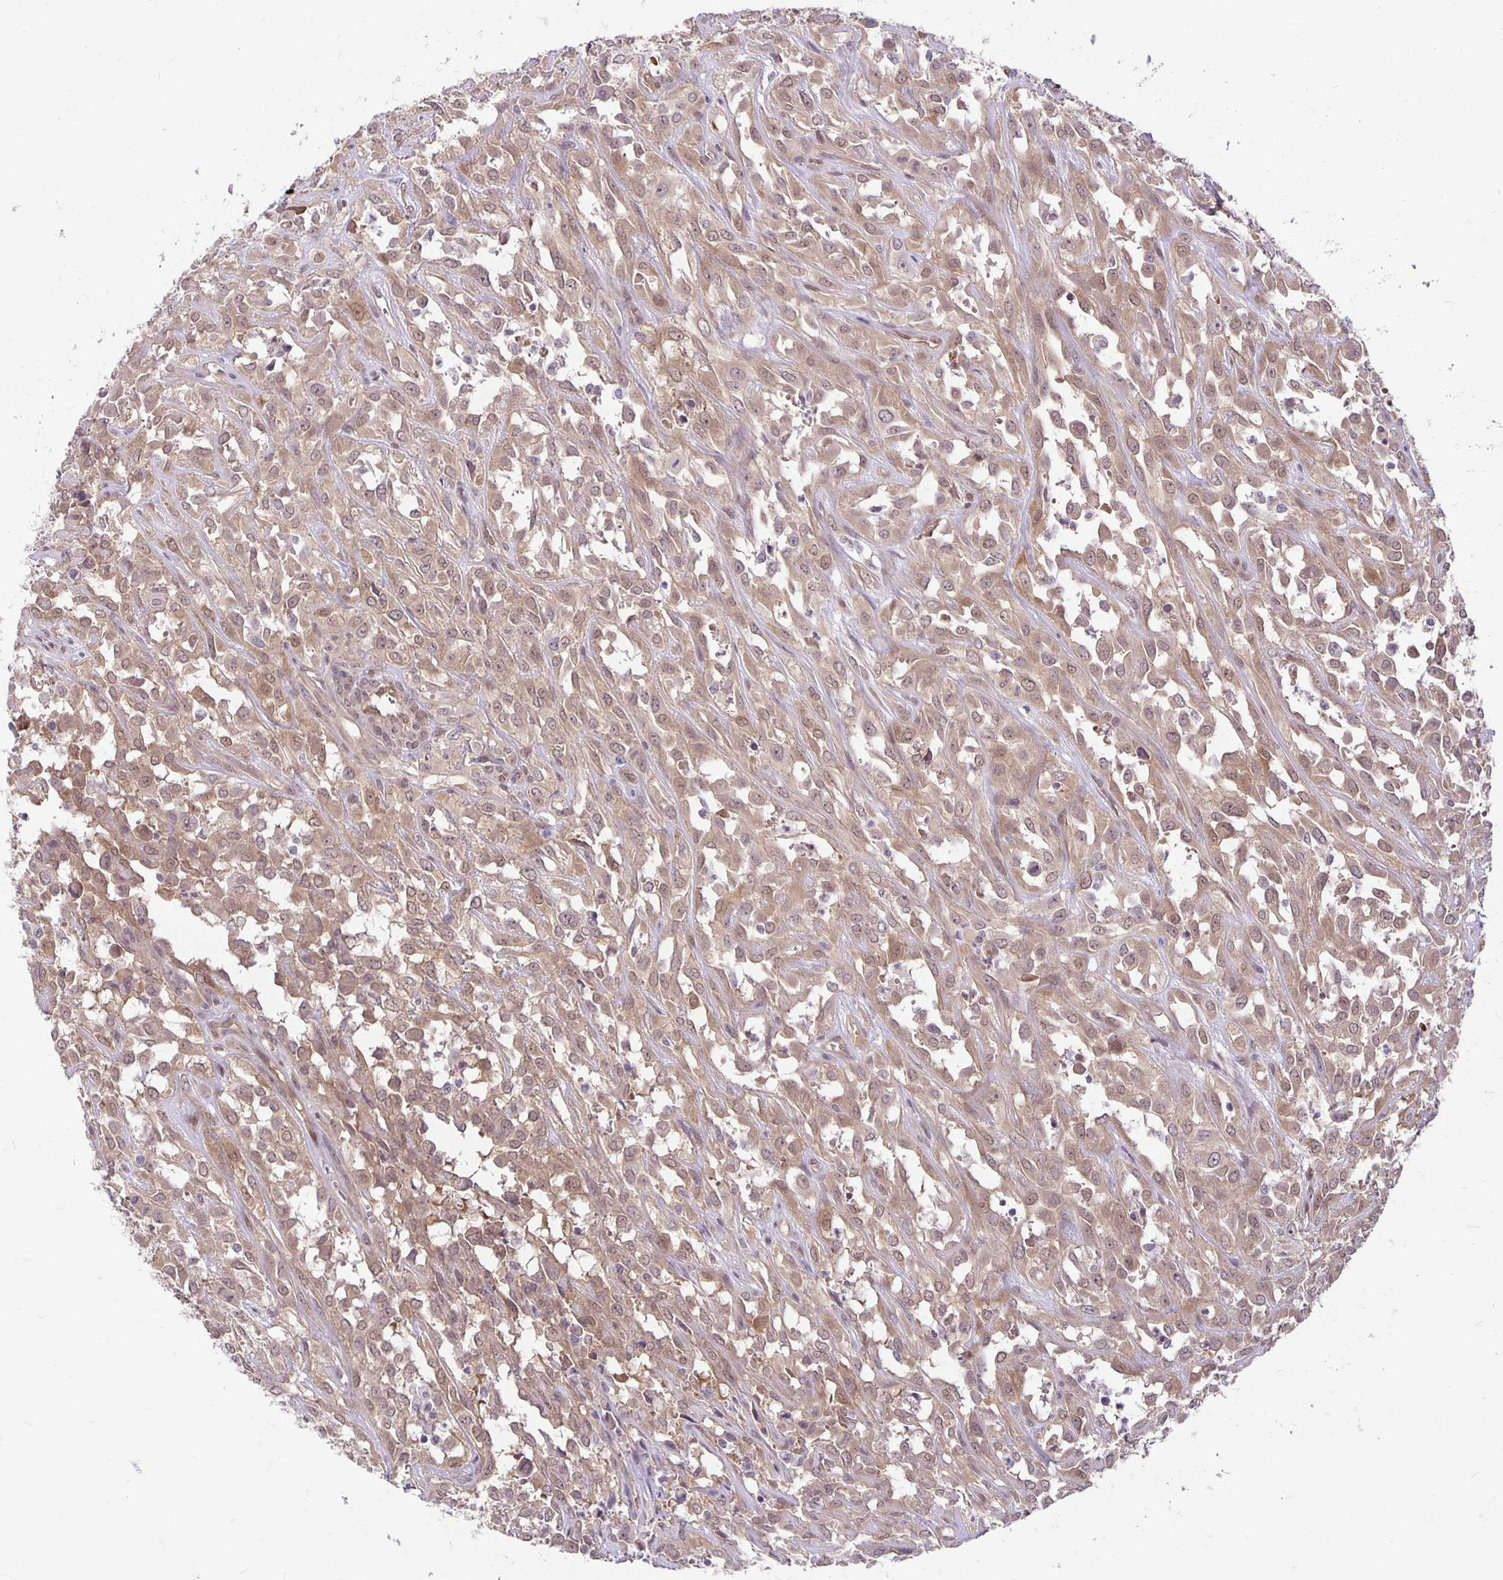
{"staining": {"intensity": "moderate", "quantity": ">75%", "location": "cytoplasmic/membranous"}, "tissue": "urothelial cancer", "cell_type": "Tumor cells", "image_type": "cancer", "snomed": [{"axis": "morphology", "description": "Urothelial carcinoma, High grade"}, {"axis": "topography", "description": "Urinary bladder"}], "caption": "Urothelial cancer stained with IHC demonstrates moderate cytoplasmic/membranous expression in about >75% of tumor cells.", "gene": "TAX1BP3", "patient": {"sex": "male", "age": 67}}